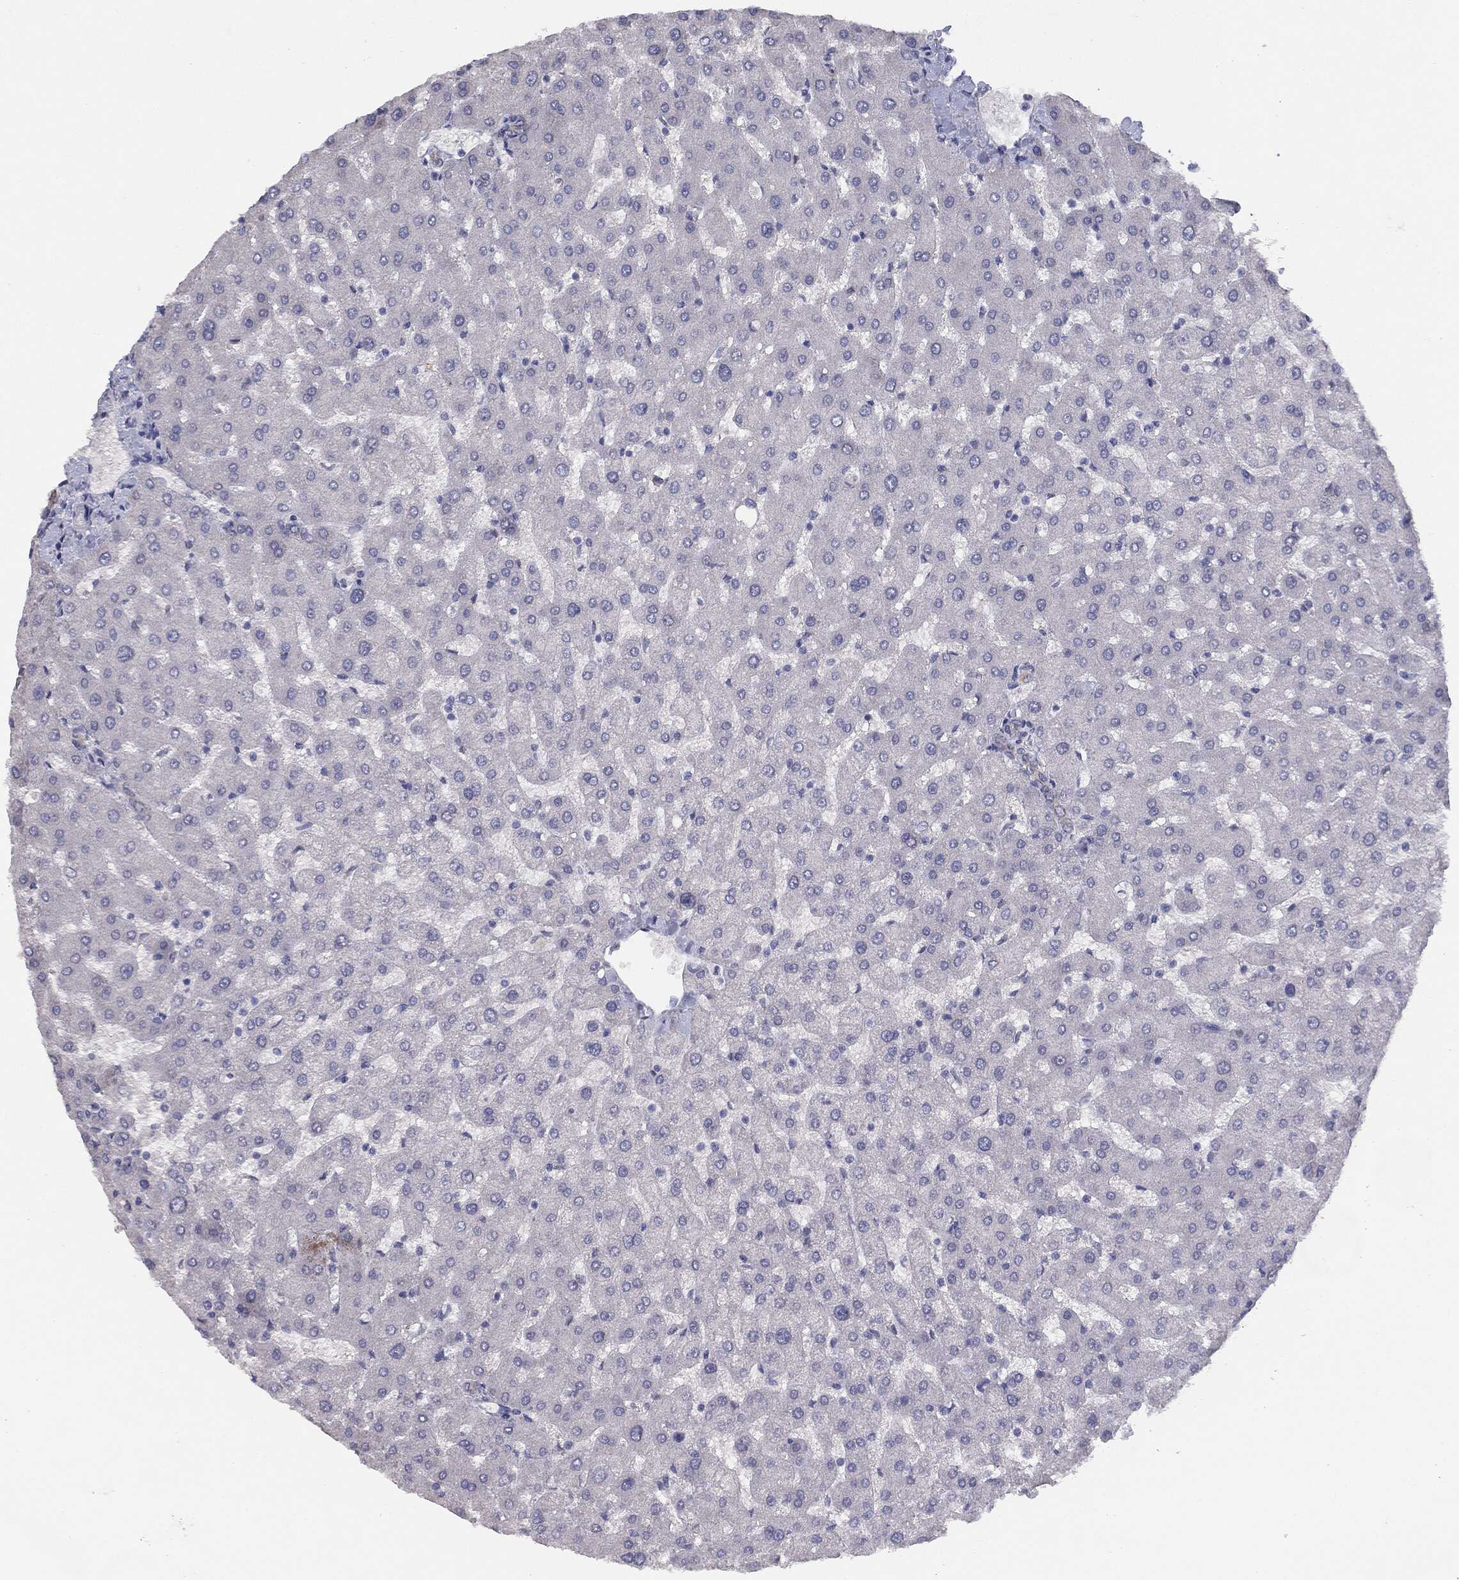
{"staining": {"intensity": "negative", "quantity": "none", "location": "none"}, "tissue": "liver", "cell_type": "Cholangiocytes", "image_type": "normal", "snomed": [{"axis": "morphology", "description": "Normal tissue, NOS"}, {"axis": "topography", "description": "Liver"}], "caption": "The histopathology image shows no staining of cholangiocytes in unremarkable liver. (IHC, brightfield microscopy, high magnification).", "gene": "MUC1", "patient": {"sex": "female", "age": 50}}